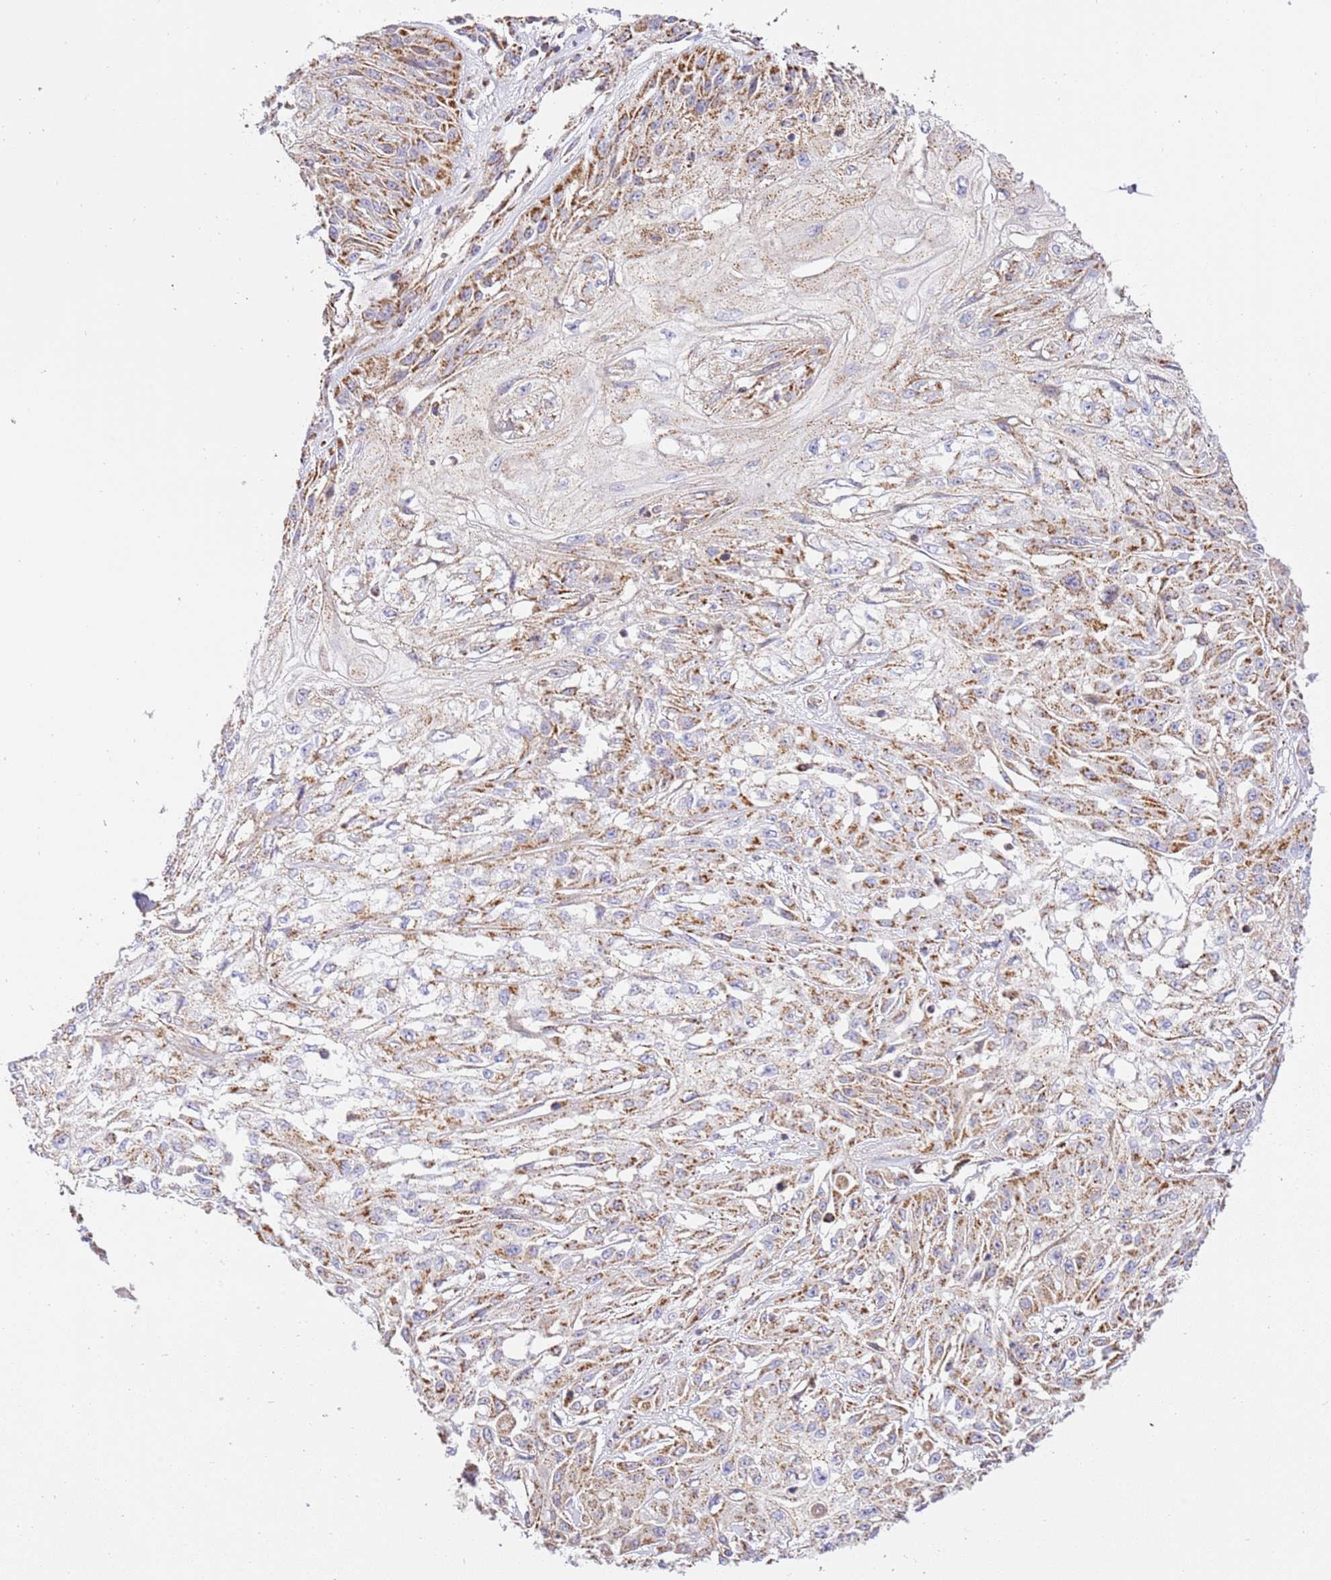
{"staining": {"intensity": "moderate", "quantity": ">75%", "location": "cytoplasmic/membranous"}, "tissue": "skin cancer", "cell_type": "Tumor cells", "image_type": "cancer", "snomed": [{"axis": "morphology", "description": "Squamous cell carcinoma, NOS"}, {"axis": "morphology", "description": "Squamous cell carcinoma, metastatic, NOS"}, {"axis": "topography", "description": "Skin"}, {"axis": "topography", "description": "Lymph node"}], "caption": "Skin squamous cell carcinoma stained for a protein exhibits moderate cytoplasmic/membranous positivity in tumor cells.", "gene": "ZBTB39", "patient": {"sex": "male", "age": 75}}